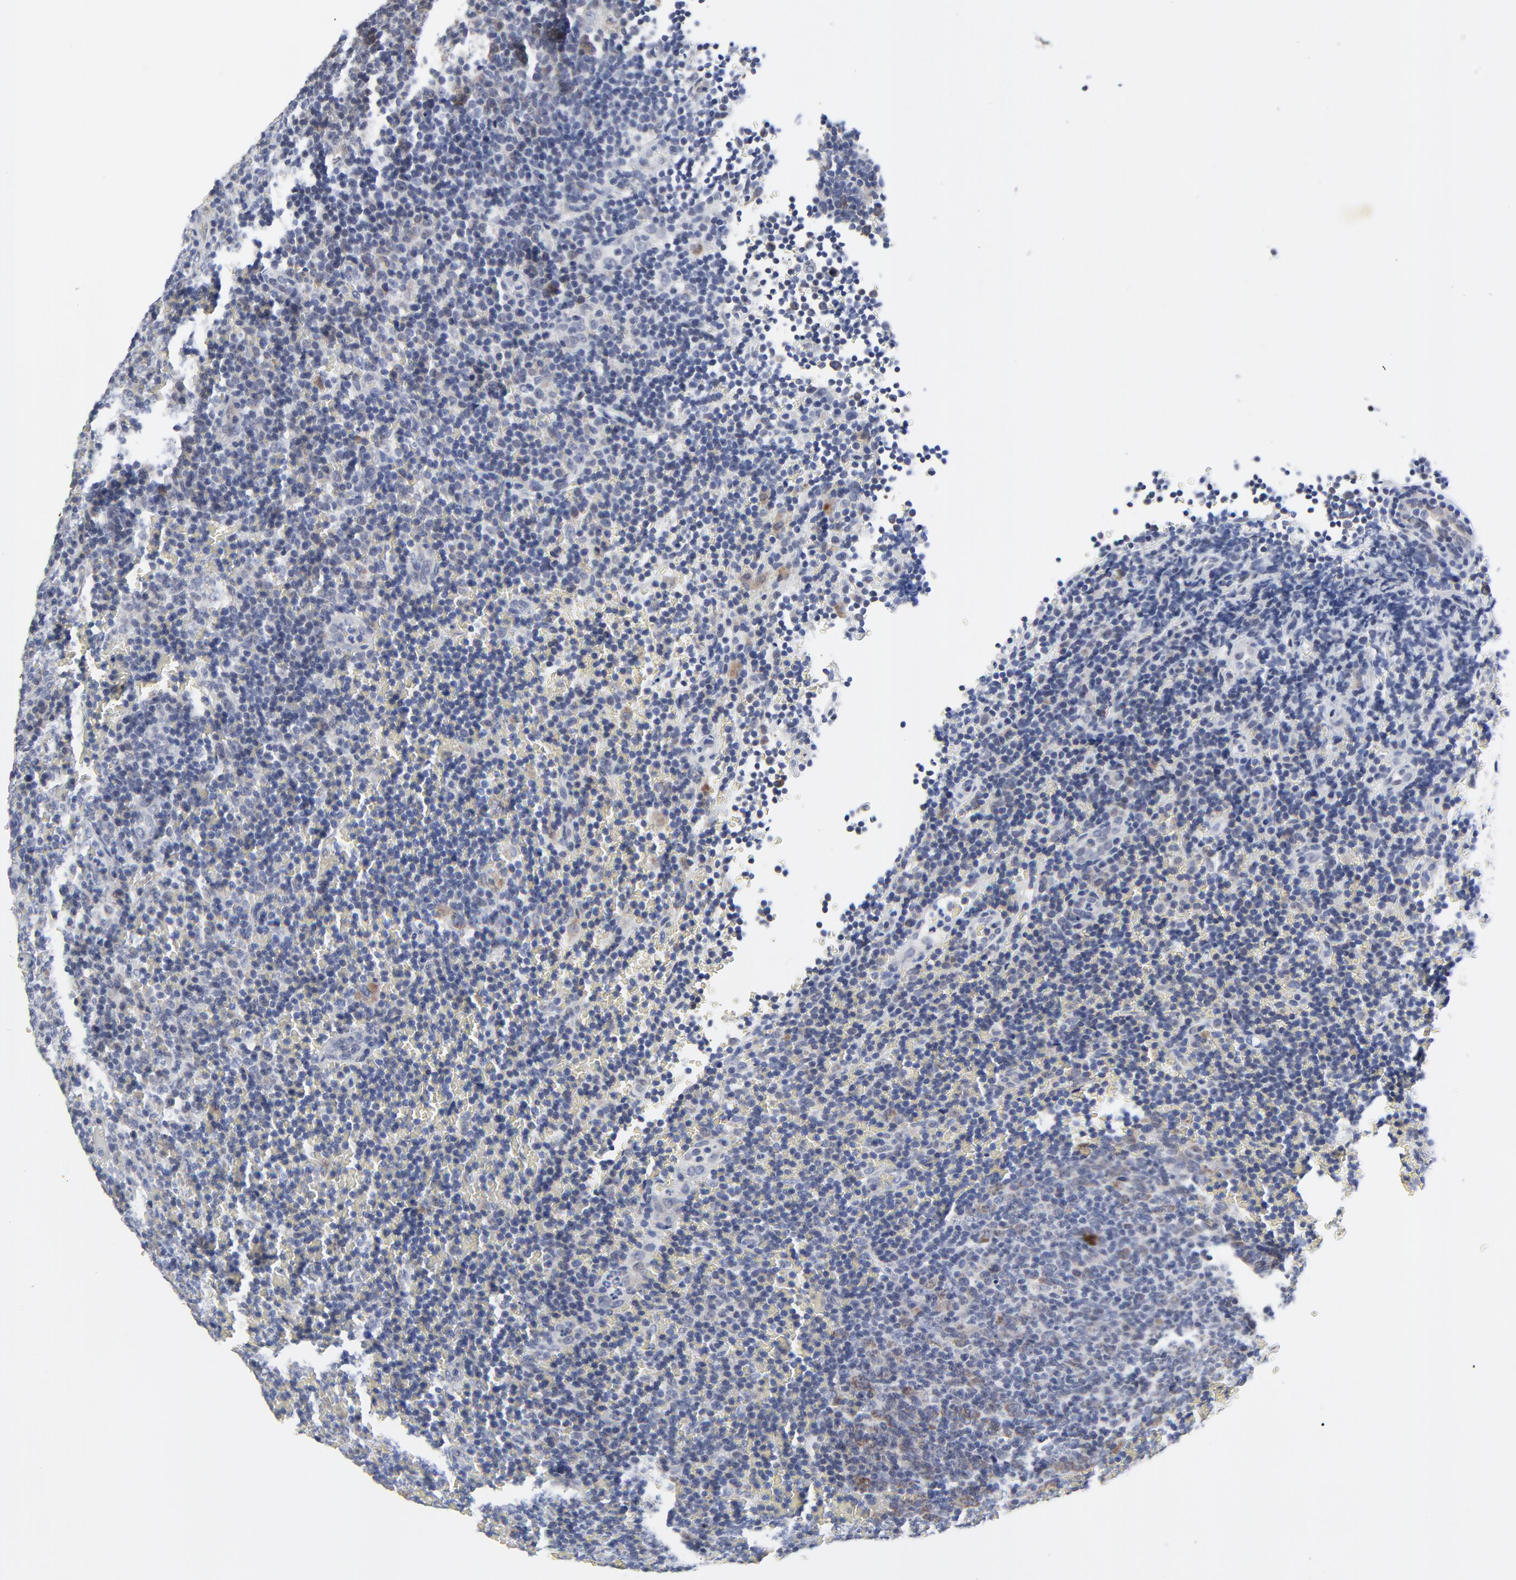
{"staining": {"intensity": "negative", "quantity": "none", "location": "none"}, "tissue": "lymphoma", "cell_type": "Tumor cells", "image_type": "cancer", "snomed": [{"axis": "morphology", "description": "Malignant lymphoma, non-Hodgkin's type, Low grade"}, {"axis": "topography", "description": "Lymph node"}], "caption": "Tumor cells show no significant positivity in low-grade malignant lymphoma, non-Hodgkin's type. (DAB IHC with hematoxylin counter stain).", "gene": "NLGN3", "patient": {"sex": "male", "age": 74}}